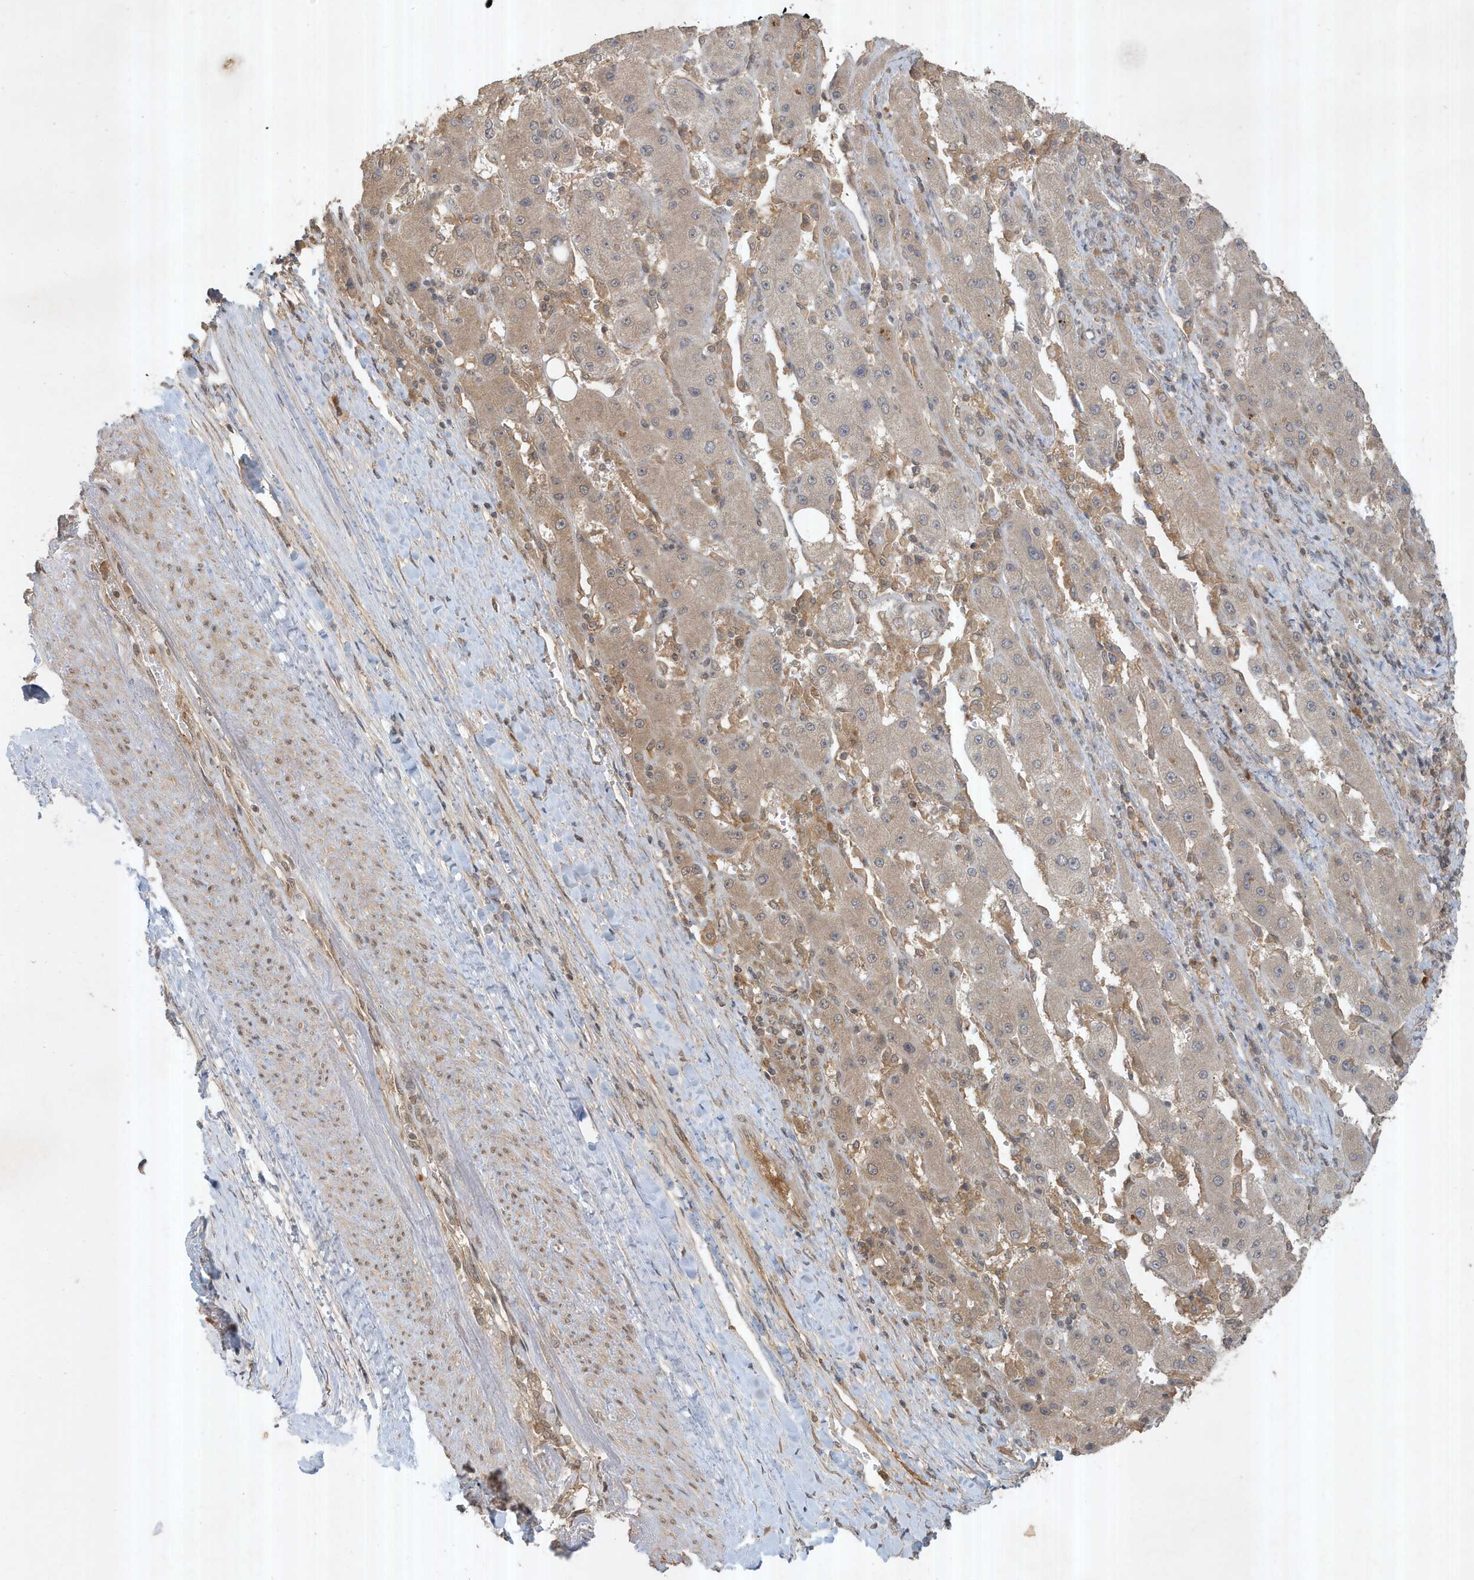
{"staining": {"intensity": "weak", "quantity": ">75%", "location": "cytoplasmic/membranous"}, "tissue": "liver cancer", "cell_type": "Tumor cells", "image_type": "cancer", "snomed": [{"axis": "morphology", "description": "Carcinoma, Hepatocellular, NOS"}, {"axis": "topography", "description": "Liver"}], "caption": "Liver hepatocellular carcinoma stained for a protein exhibits weak cytoplasmic/membranous positivity in tumor cells. (DAB = brown stain, brightfield microscopy at high magnification).", "gene": "ABCB9", "patient": {"sex": "female", "age": 73}}